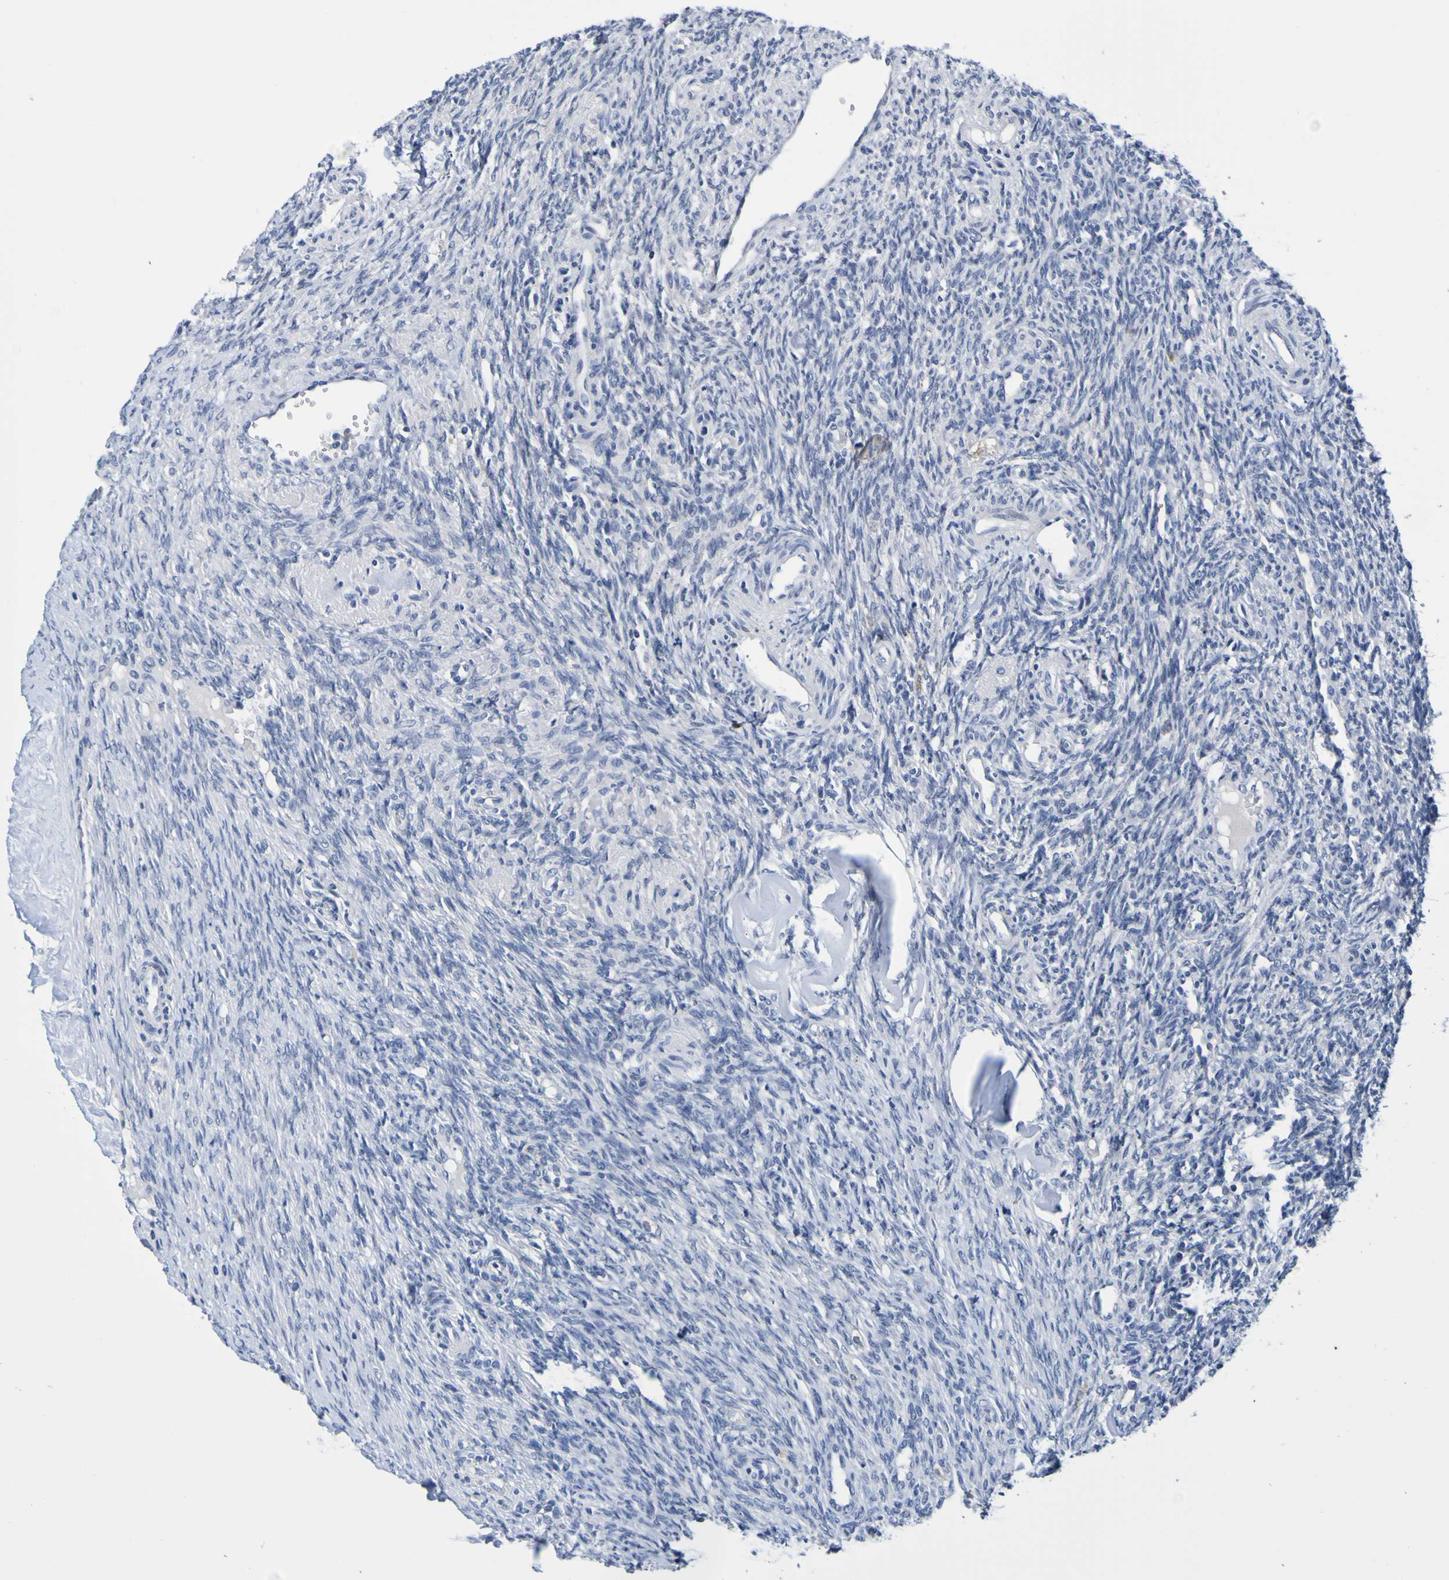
{"staining": {"intensity": "negative", "quantity": "none", "location": "none"}, "tissue": "ovary", "cell_type": "Follicle cells", "image_type": "normal", "snomed": [{"axis": "morphology", "description": "Normal tissue, NOS"}, {"axis": "topography", "description": "Ovary"}], "caption": "IHC photomicrograph of unremarkable ovary: human ovary stained with DAB reveals no significant protein staining in follicle cells.", "gene": "VMA21", "patient": {"sex": "female", "age": 41}}